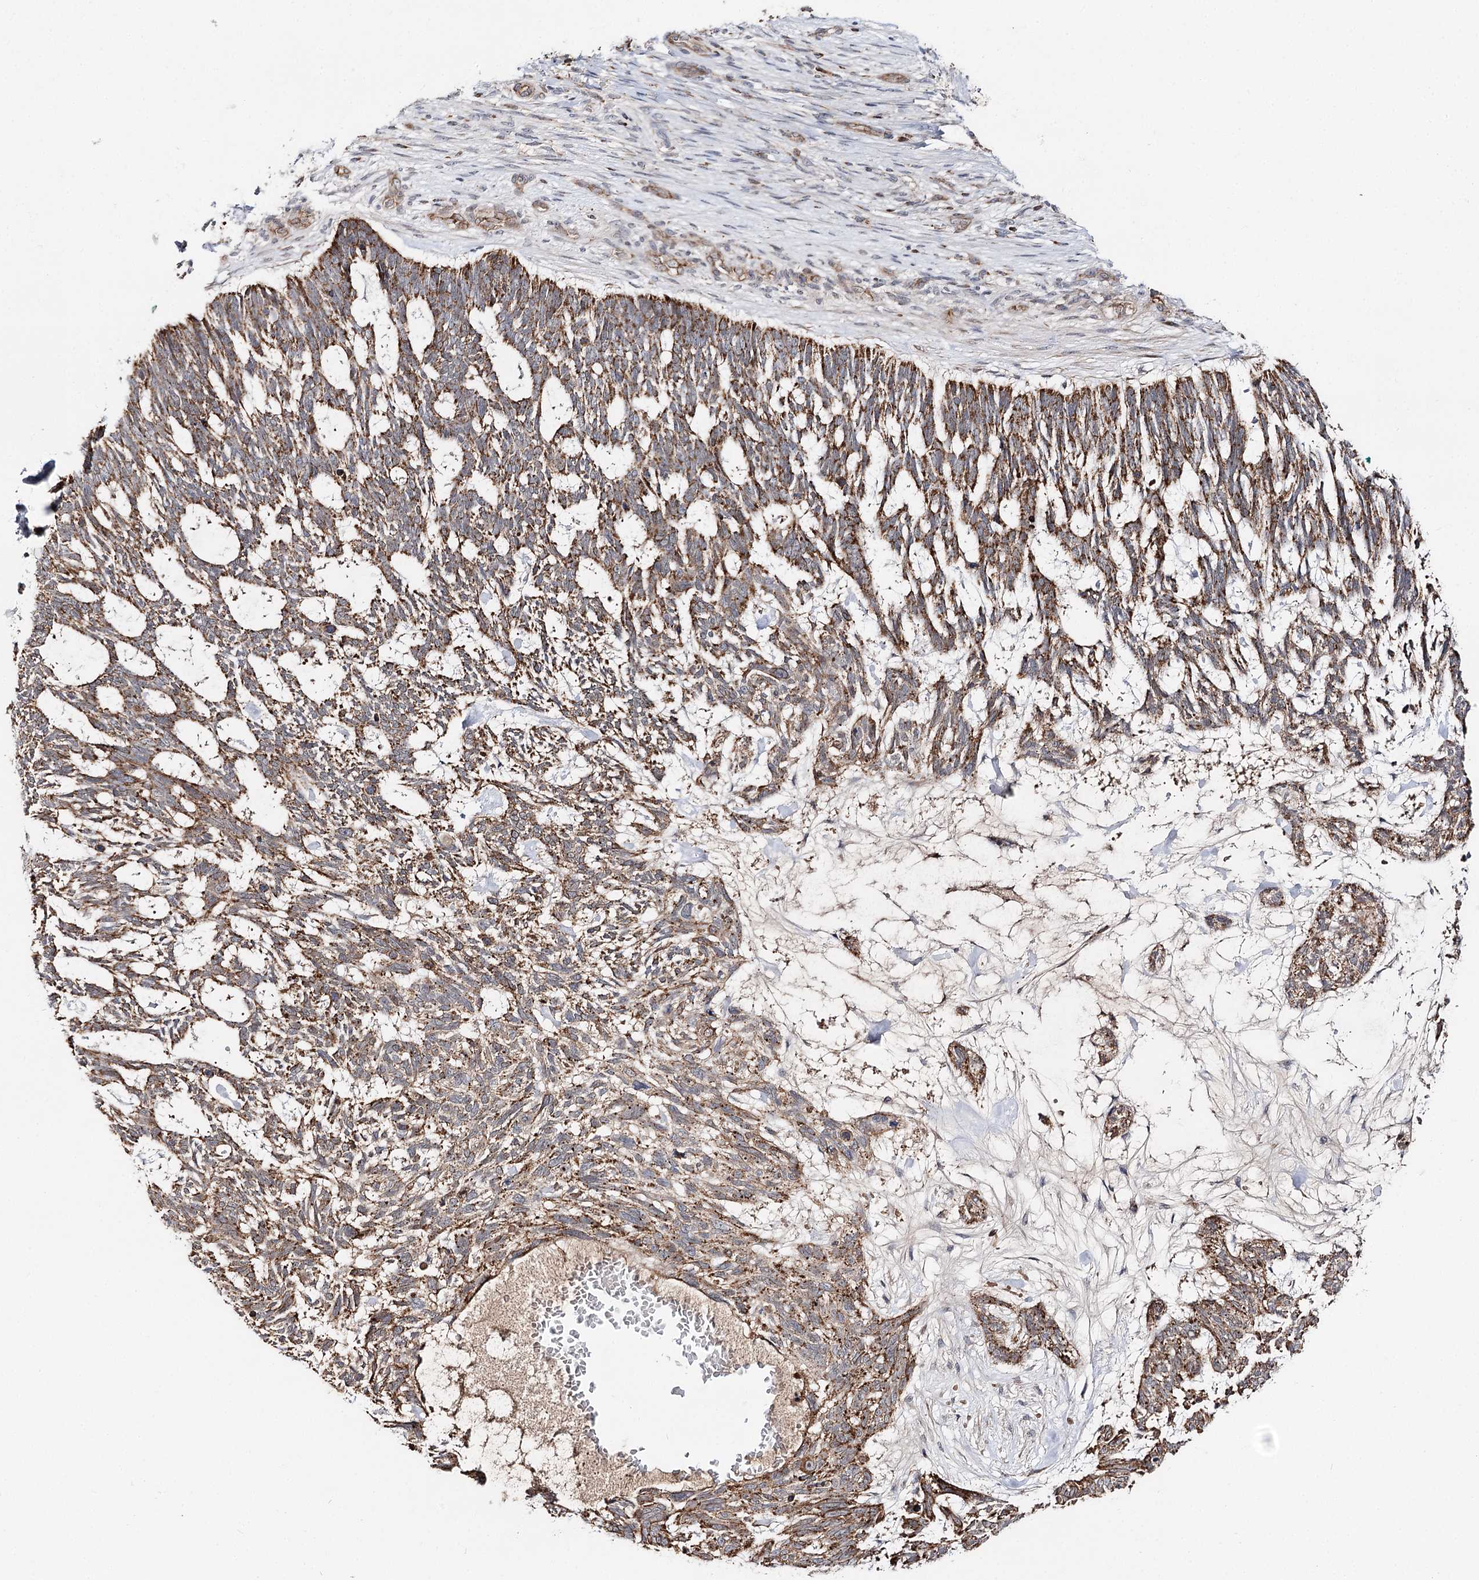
{"staining": {"intensity": "moderate", "quantity": ">75%", "location": "cytoplasmic/membranous"}, "tissue": "skin cancer", "cell_type": "Tumor cells", "image_type": "cancer", "snomed": [{"axis": "morphology", "description": "Basal cell carcinoma"}, {"axis": "topography", "description": "Skin"}], "caption": "Moderate cytoplasmic/membranous expression for a protein is present in about >75% of tumor cells of skin cancer using IHC.", "gene": "CBR4", "patient": {"sex": "male", "age": 88}}